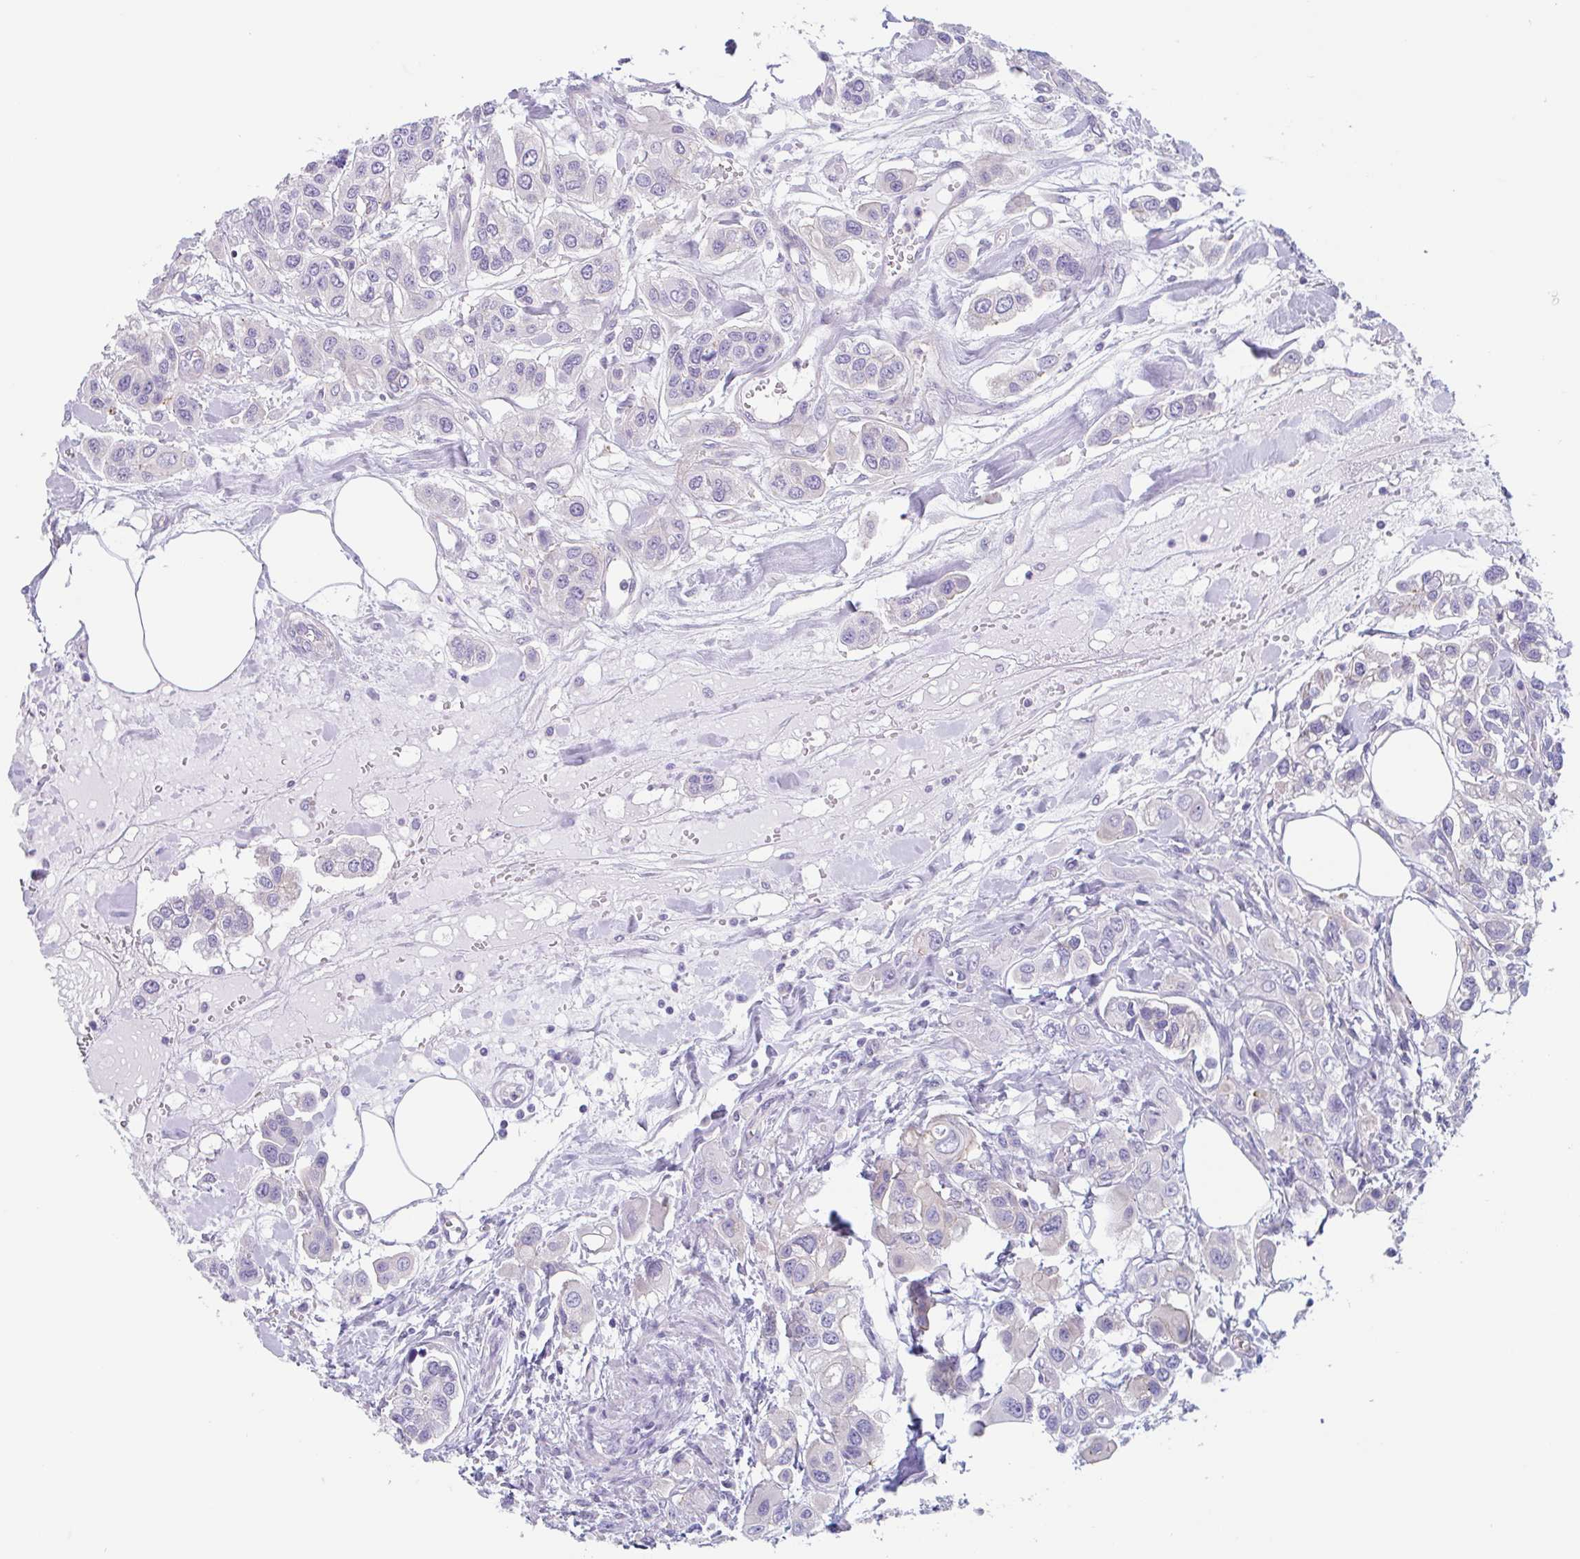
{"staining": {"intensity": "negative", "quantity": "none", "location": "none"}, "tissue": "urothelial cancer", "cell_type": "Tumor cells", "image_type": "cancer", "snomed": [{"axis": "morphology", "description": "Urothelial carcinoma, High grade"}, {"axis": "topography", "description": "Urinary bladder"}], "caption": "Image shows no protein positivity in tumor cells of urothelial cancer tissue.", "gene": "LENG9", "patient": {"sex": "male", "age": 67}}